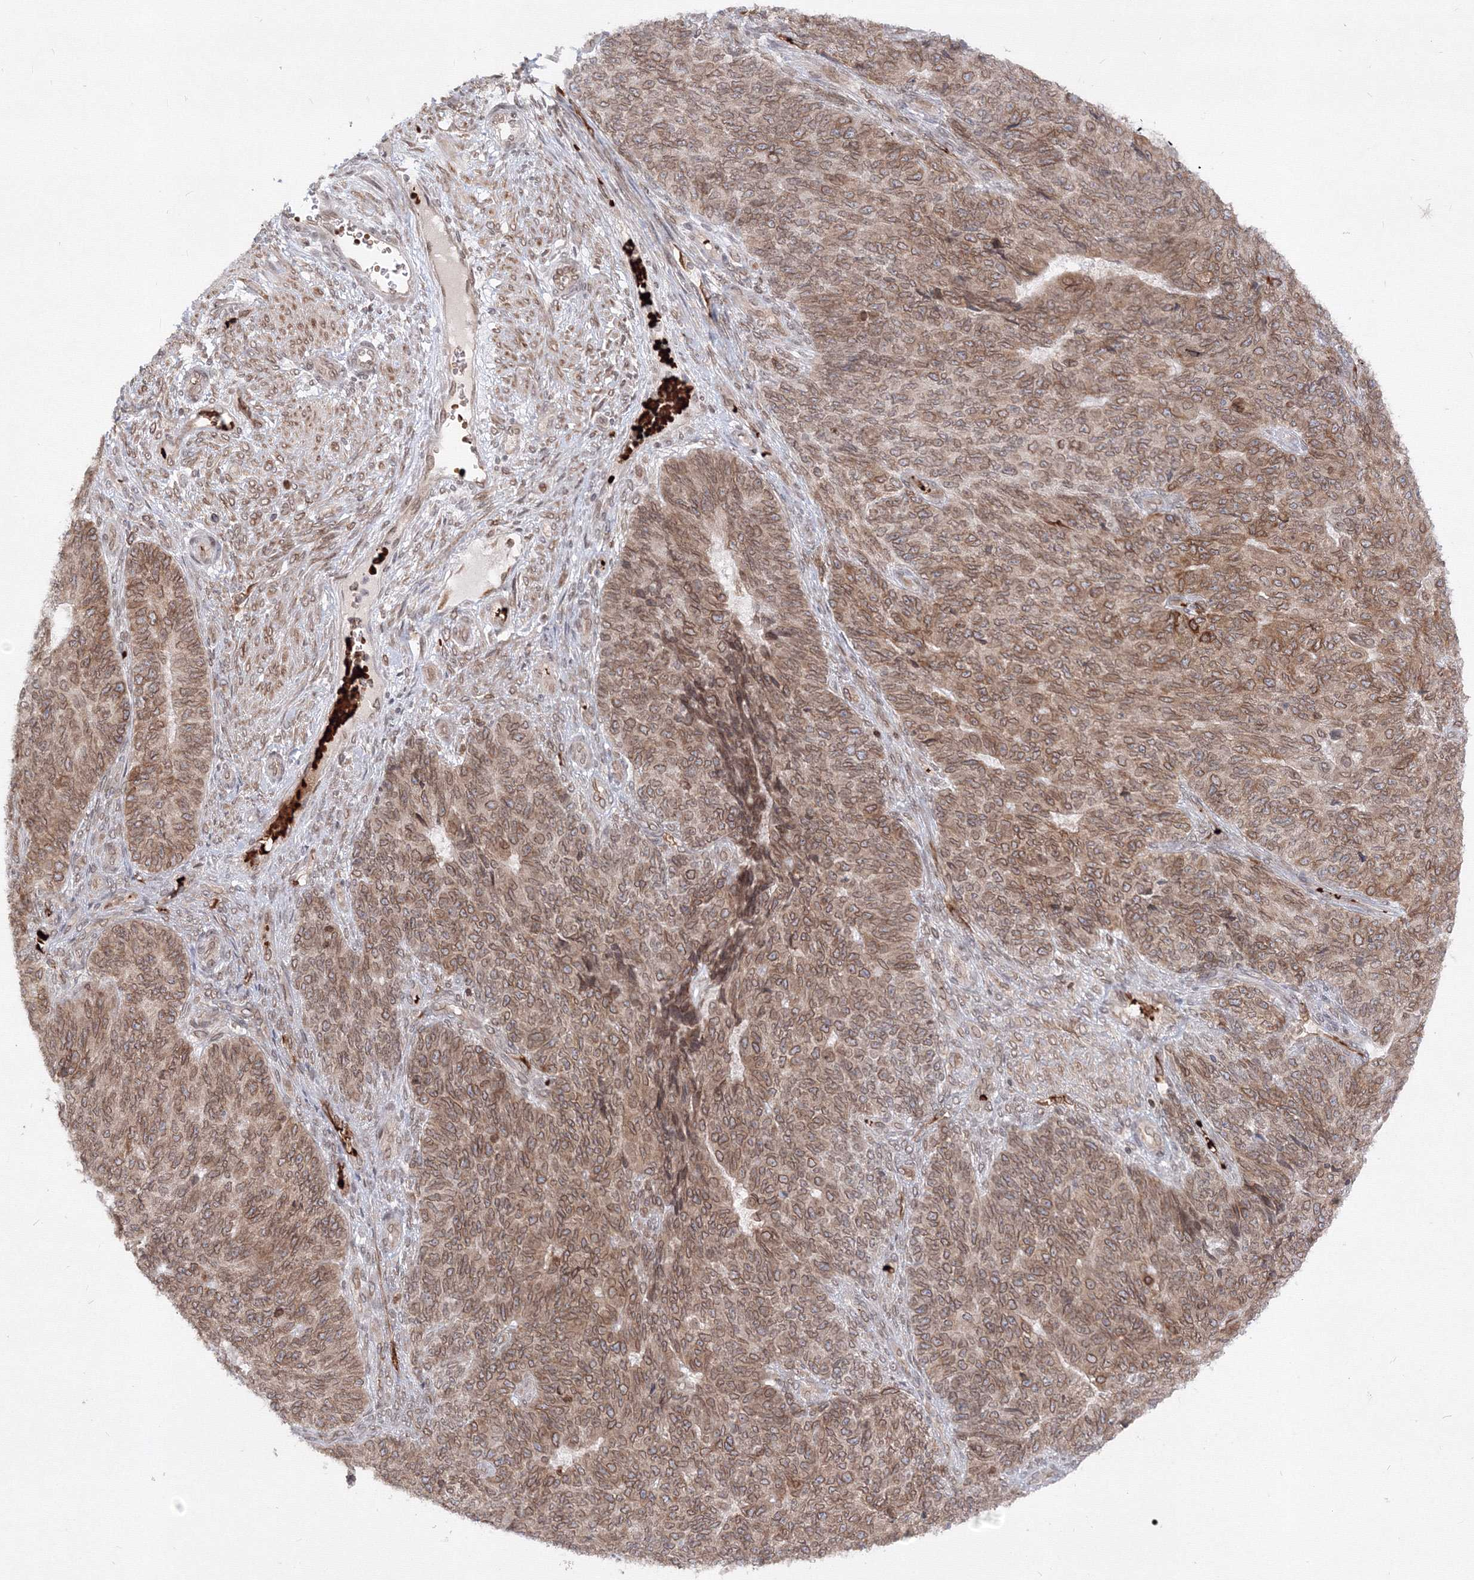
{"staining": {"intensity": "moderate", "quantity": ">75%", "location": "cytoplasmic/membranous,nuclear"}, "tissue": "endometrial cancer", "cell_type": "Tumor cells", "image_type": "cancer", "snomed": [{"axis": "morphology", "description": "Adenocarcinoma, NOS"}, {"axis": "topography", "description": "Endometrium"}], "caption": "The histopathology image exhibits a brown stain indicating the presence of a protein in the cytoplasmic/membranous and nuclear of tumor cells in endometrial cancer (adenocarcinoma).", "gene": "DNAJB2", "patient": {"sex": "female", "age": 32}}